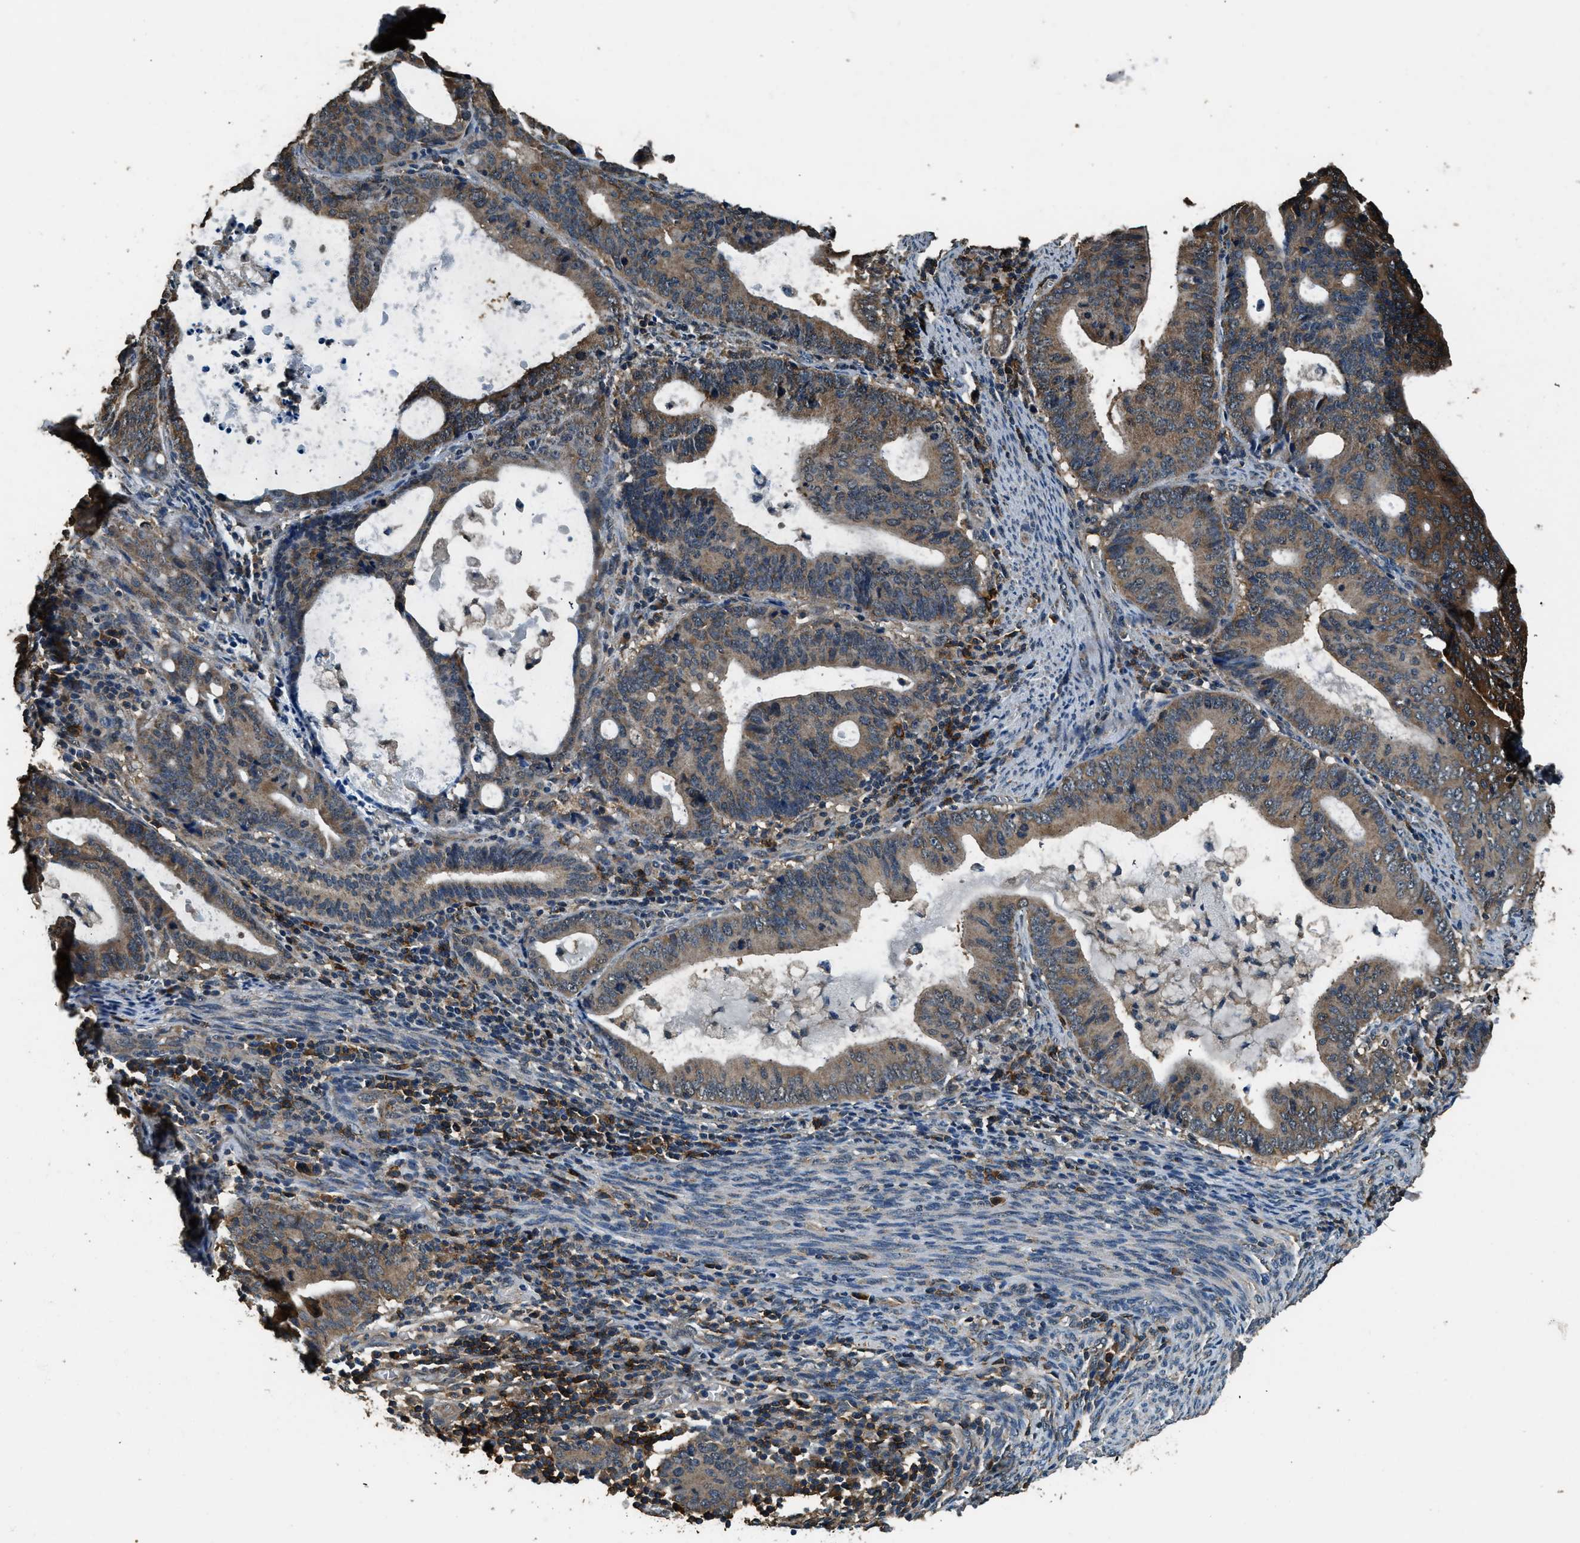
{"staining": {"intensity": "weak", "quantity": ">75%", "location": "cytoplasmic/membranous"}, "tissue": "endometrial cancer", "cell_type": "Tumor cells", "image_type": "cancer", "snomed": [{"axis": "morphology", "description": "Adenocarcinoma, NOS"}, {"axis": "topography", "description": "Uterus"}], "caption": "Endometrial cancer (adenocarcinoma) tissue reveals weak cytoplasmic/membranous positivity in approximately >75% of tumor cells", "gene": "SALL3", "patient": {"sex": "female", "age": 83}}